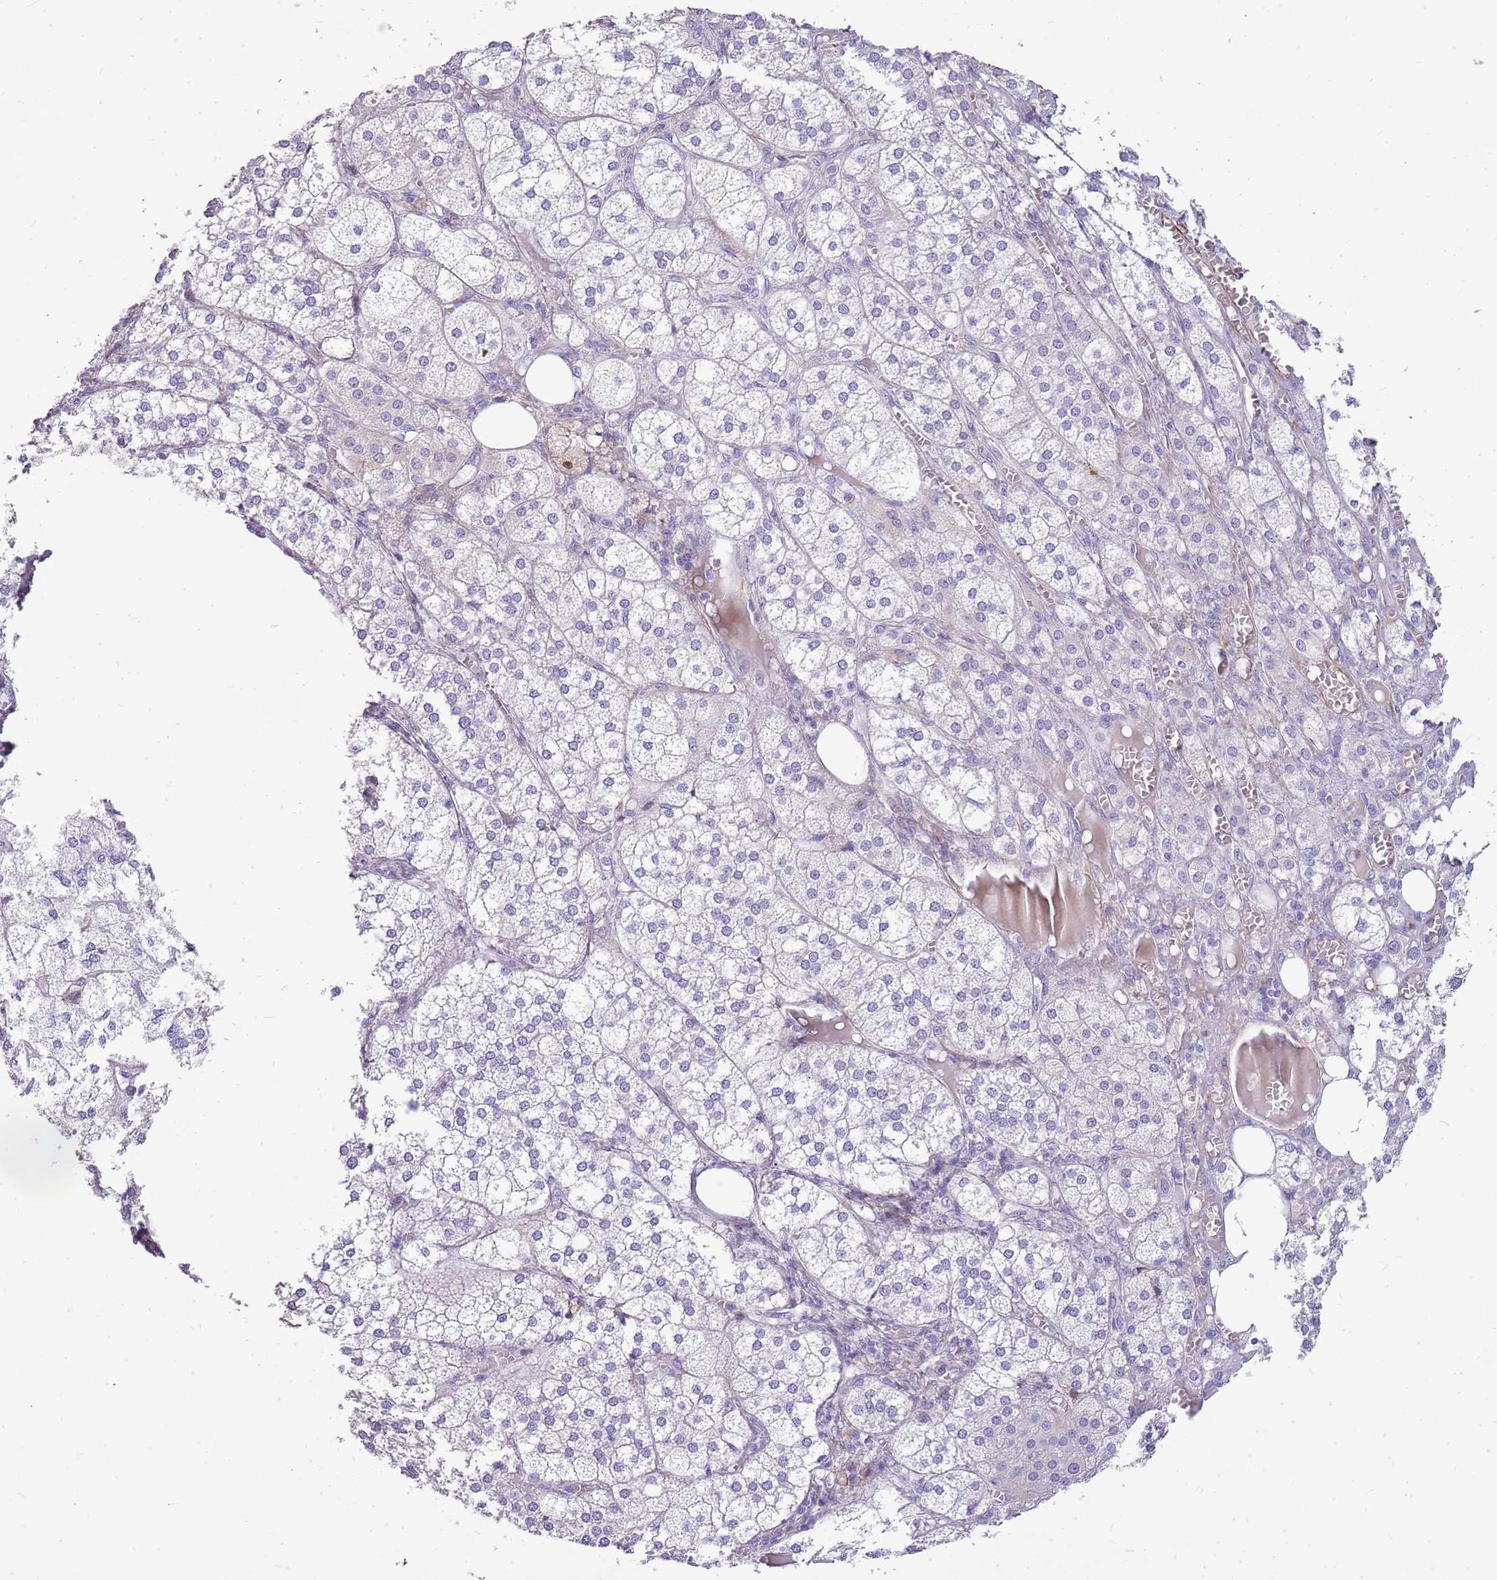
{"staining": {"intensity": "negative", "quantity": "none", "location": "none"}, "tissue": "adrenal gland", "cell_type": "Glandular cells", "image_type": "normal", "snomed": [{"axis": "morphology", "description": "Normal tissue, NOS"}, {"axis": "topography", "description": "Adrenal gland"}], "caption": "Human adrenal gland stained for a protein using immunohistochemistry reveals no expression in glandular cells.", "gene": "ZDHHC1", "patient": {"sex": "female", "age": 61}}